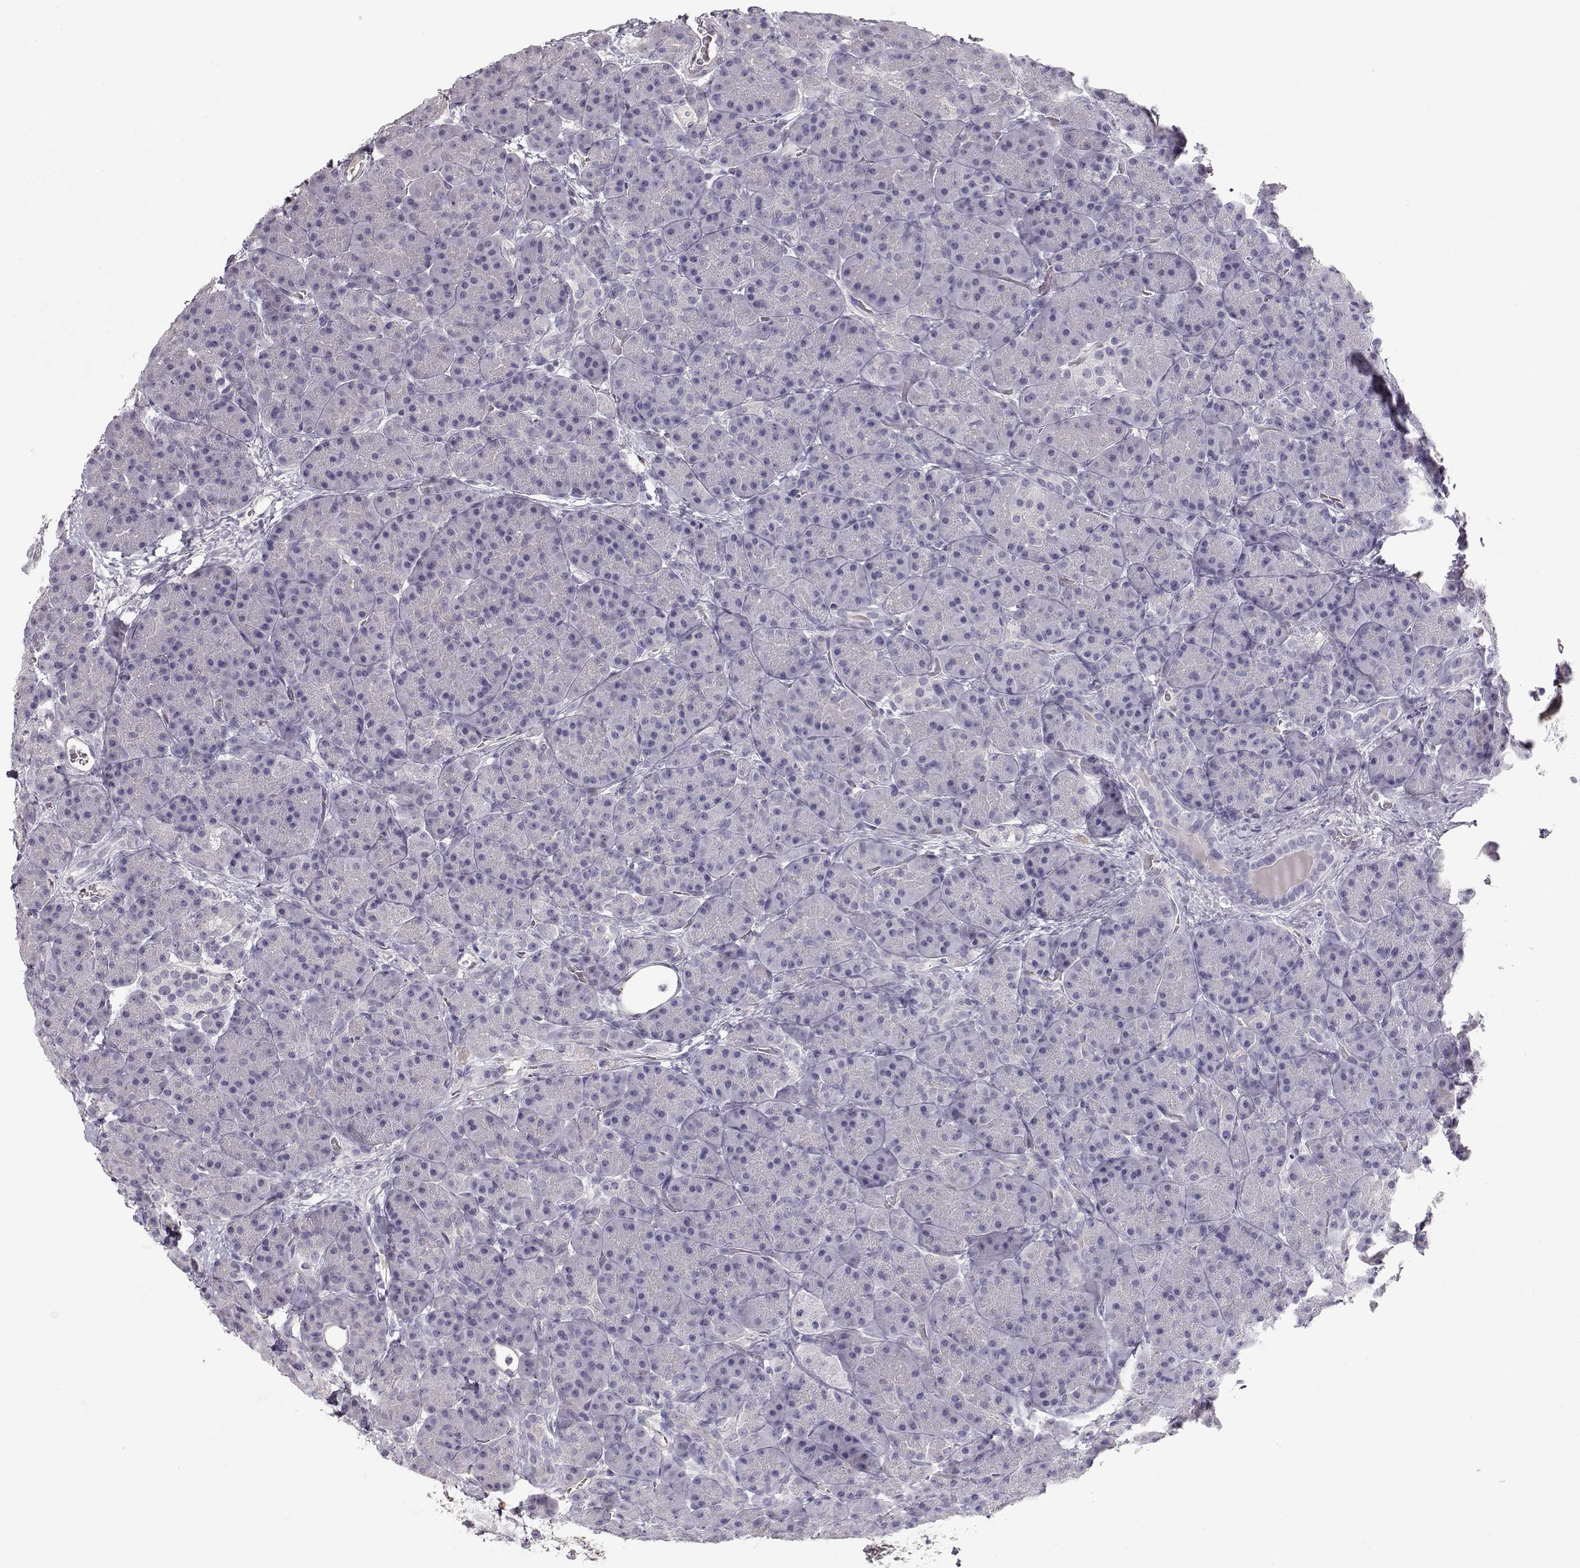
{"staining": {"intensity": "negative", "quantity": "none", "location": "none"}, "tissue": "pancreas", "cell_type": "Exocrine glandular cells", "image_type": "normal", "snomed": [{"axis": "morphology", "description": "Normal tissue, NOS"}, {"axis": "topography", "description": "Pancreas"}], "caption": "Exocrine glandular cells show no significant protein expression in normal pancreas.", "gene": "SLC18A1", "patient": {"sex": "male", "age": 57}}